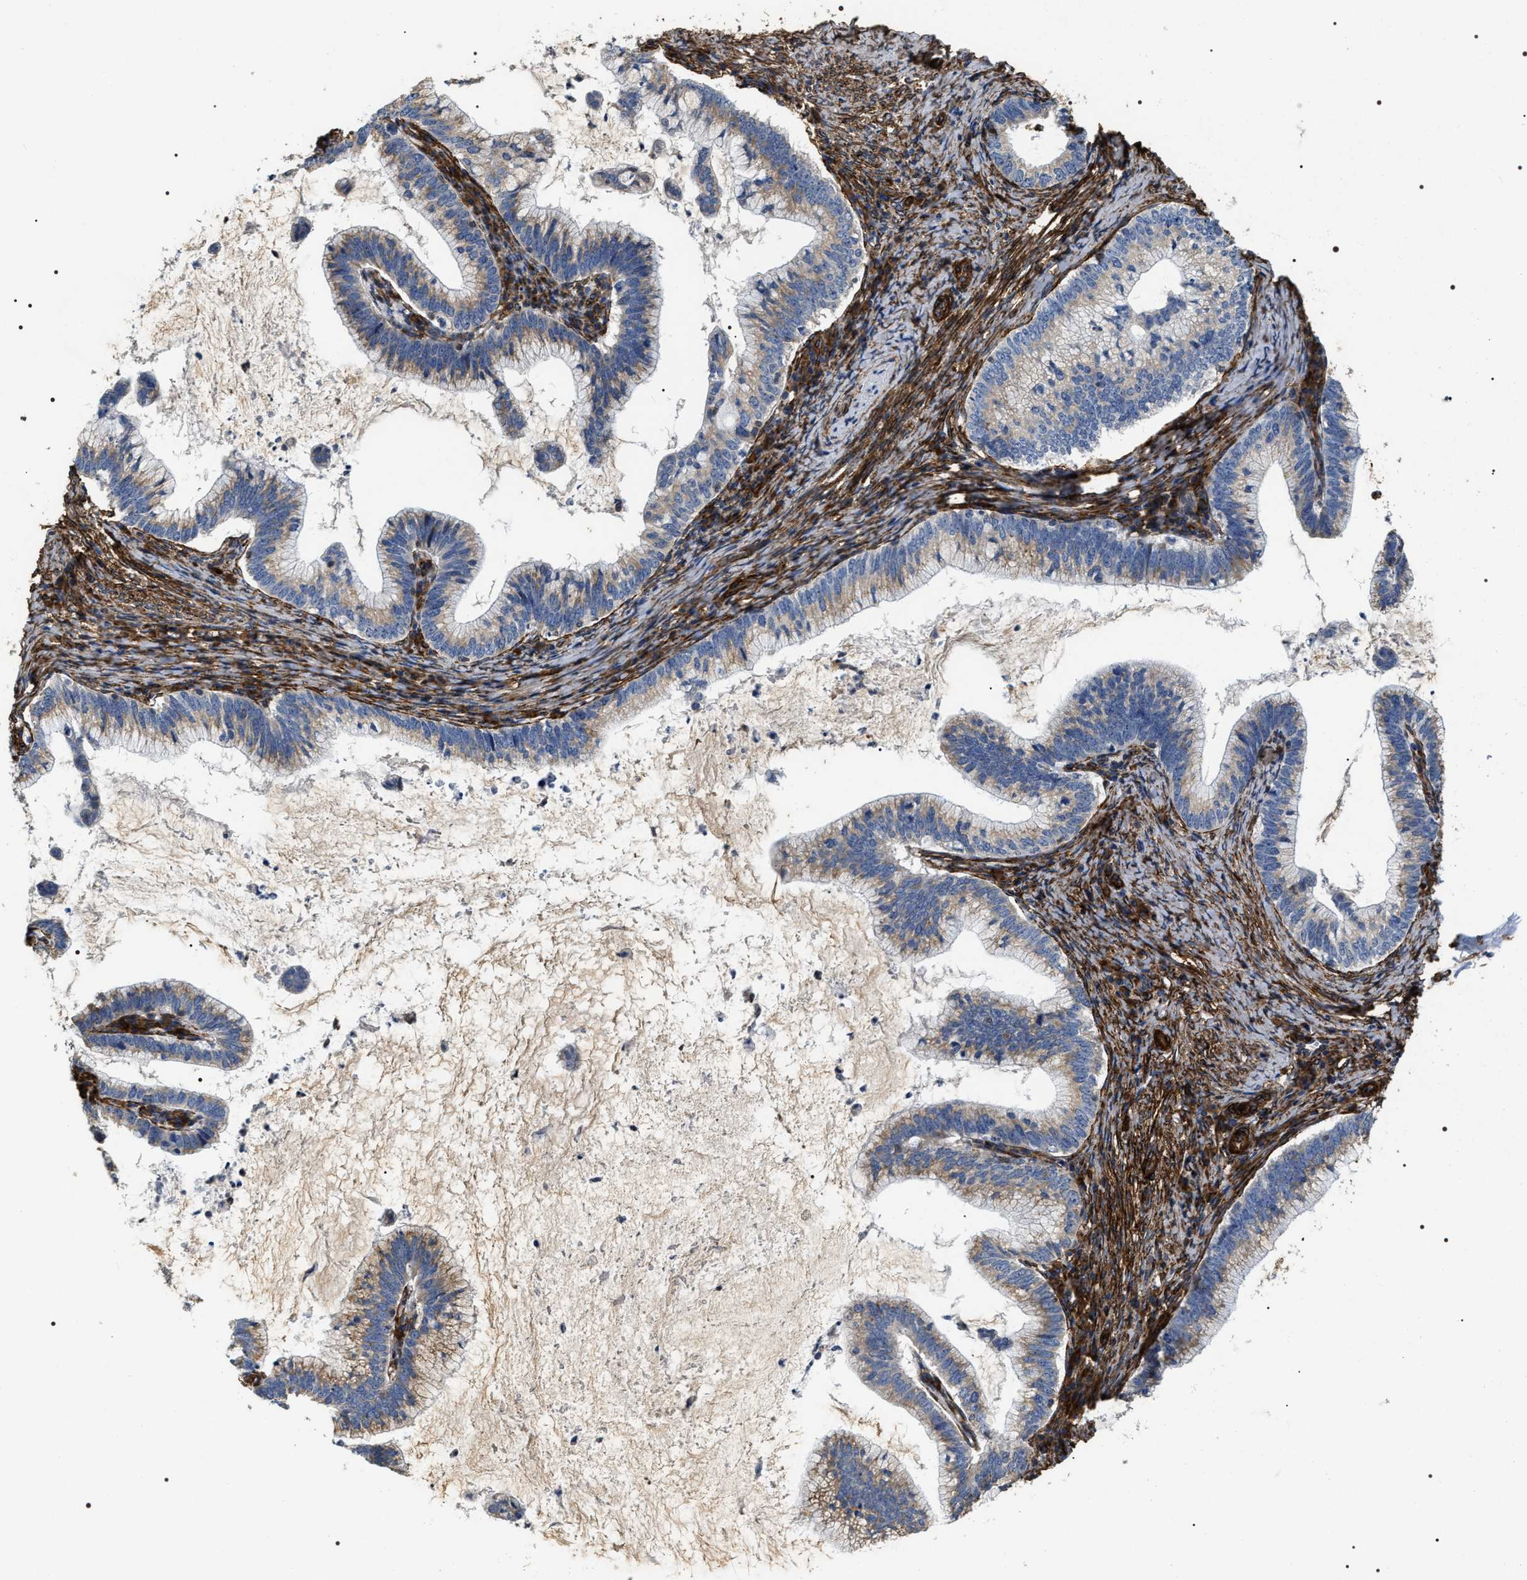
{"staining": {"intensity": "negative", "quantity": "none", "location": "none"}, "tissue": "cervical cancer", "cell_type": "Tumor cells", "image_type": "cancer", "snomed": [{"axis": "morphology", "description": "Adenocarcinoma, NOS"}, {"axis": "topography", "description": "Cervix"}], "caption": "The histopathology image exhibits no significant expression in tumor cells of cervical adenocarcinoma.", "gene": "ZC3HAV1L", "patient": {"sex": "female", "age": 36}}